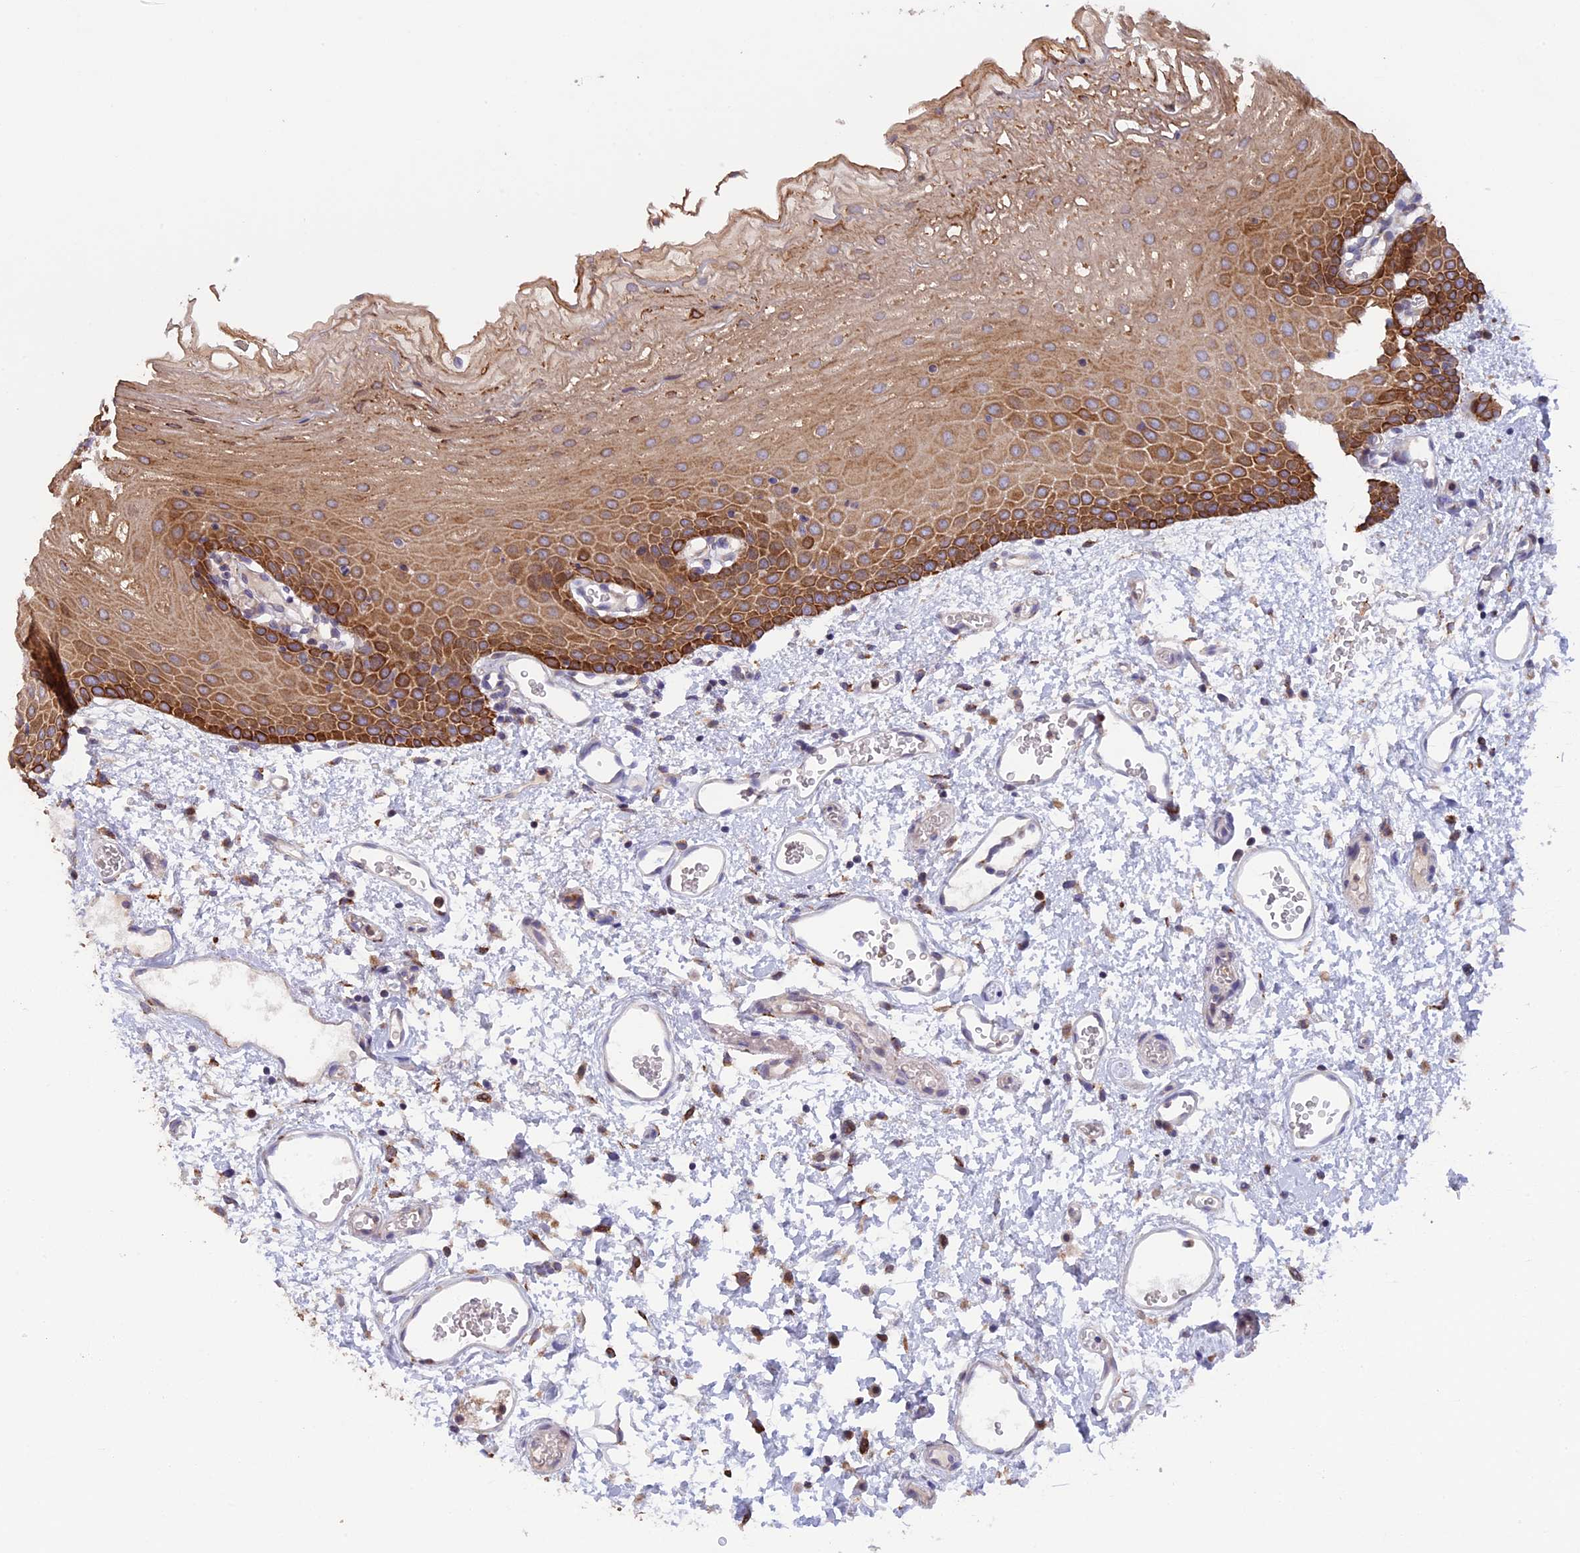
{"staining": {"intensity": "strong", "quantity": "25%-75%", "location": "cytoplasmic/membranous"}, "tissue": "oral mucosa", "cell_type": "Squamous epithelial cells", "image_type": "normal", "snomed": [{"axis": "morphology", "description": "Normal tissue, NOS"}, {"axis": "topography", "description": "Oral tissue"}], "caption": "Strong cytoplasmic/membranous protein expression is appreciated in approximately 25%-75% of squamous epithelial cells in oral mucosa.", "gene": "DMRTA2", "patient": {"sex": "female", "age": 70}}